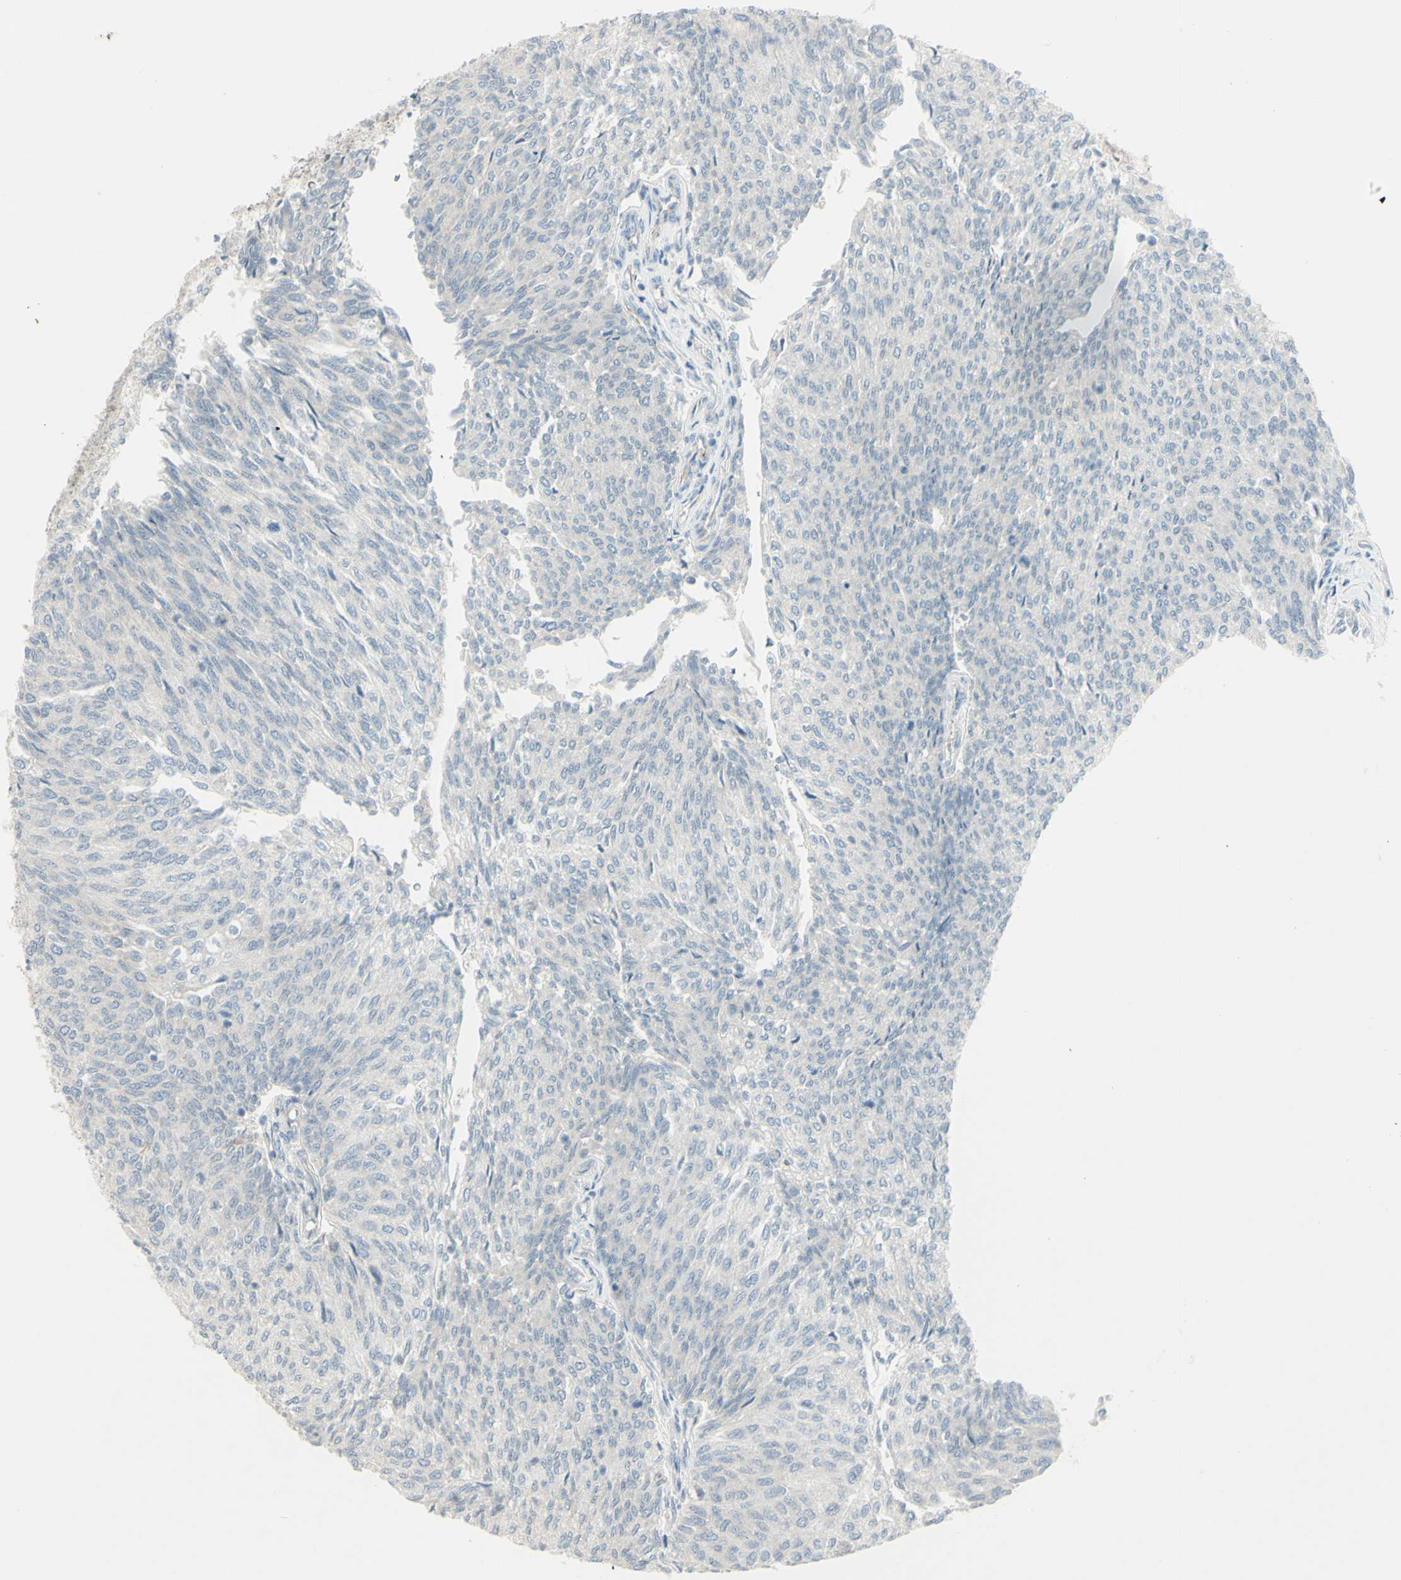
{"staining": {"intensity": "negative", "quantity": "none", "location": "none"}, "tissue": "urothelial cancer", "cell_type": "Tumor cells", "image_type": "cancer", "snomed": [{"axis": "morphology", "description": "Urothelial carcinoma, Low grade"}, {"axis": "topography", "description": "Urinary bladder"}], "caption": "Protein analysis of urothelial carcinoma (low-grade) reveals no significant expression in tumor cells.", "gene": "SH3GL2", "patient": {"sex": "female", "age": 79}}